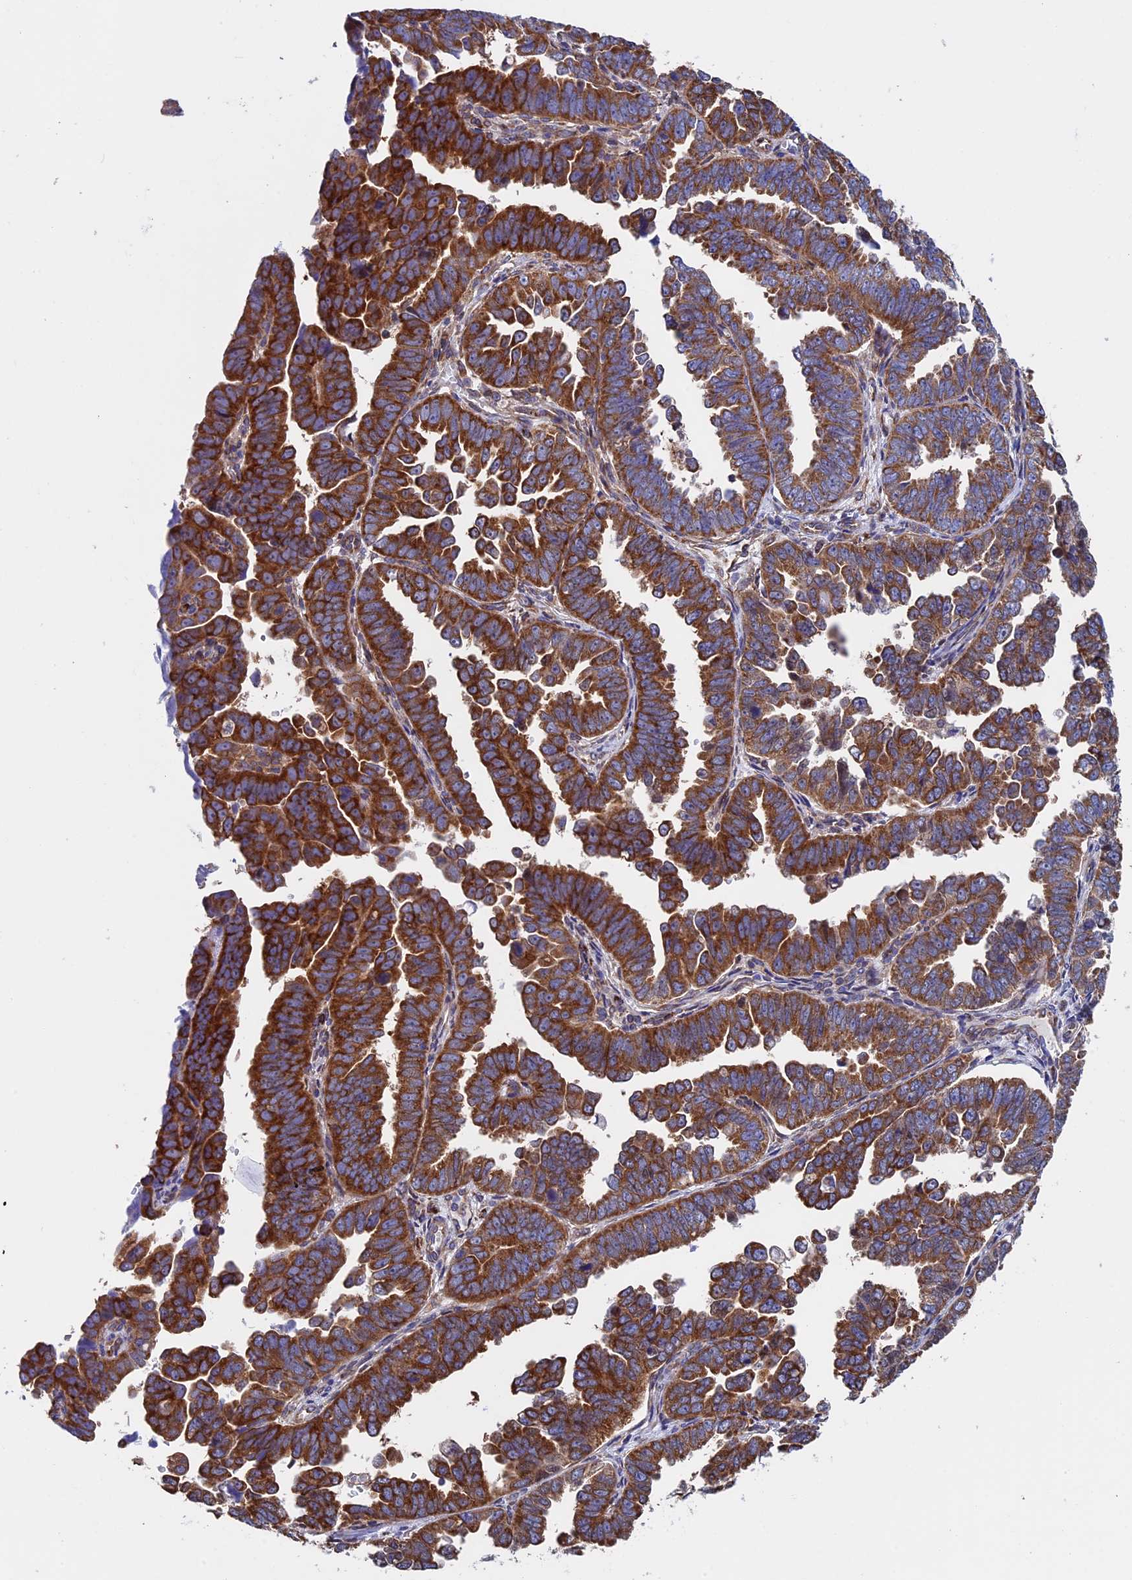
{"staining": {"intensity": "strong", "quantity": ">75%", "location": "cytoplasmic/membranous"}, "tissue": "endometrial cancer", "cell_type": "Tumor cells", "image_type": "cancer", "snomed": [{"axis": "morphology", "description": "Adenocarcinoma, NOS"}, {"axis": "topography", "description": "Endometrium"}], "caption": "Endometrial adenocarcinoma stained for a protein (brown) demonstrates strong cytoplasmic/membranous positive staining in about >75% of tumor cells.", "gene": "SLC9A5", "patient": {"sex": "female", "age": 75}}